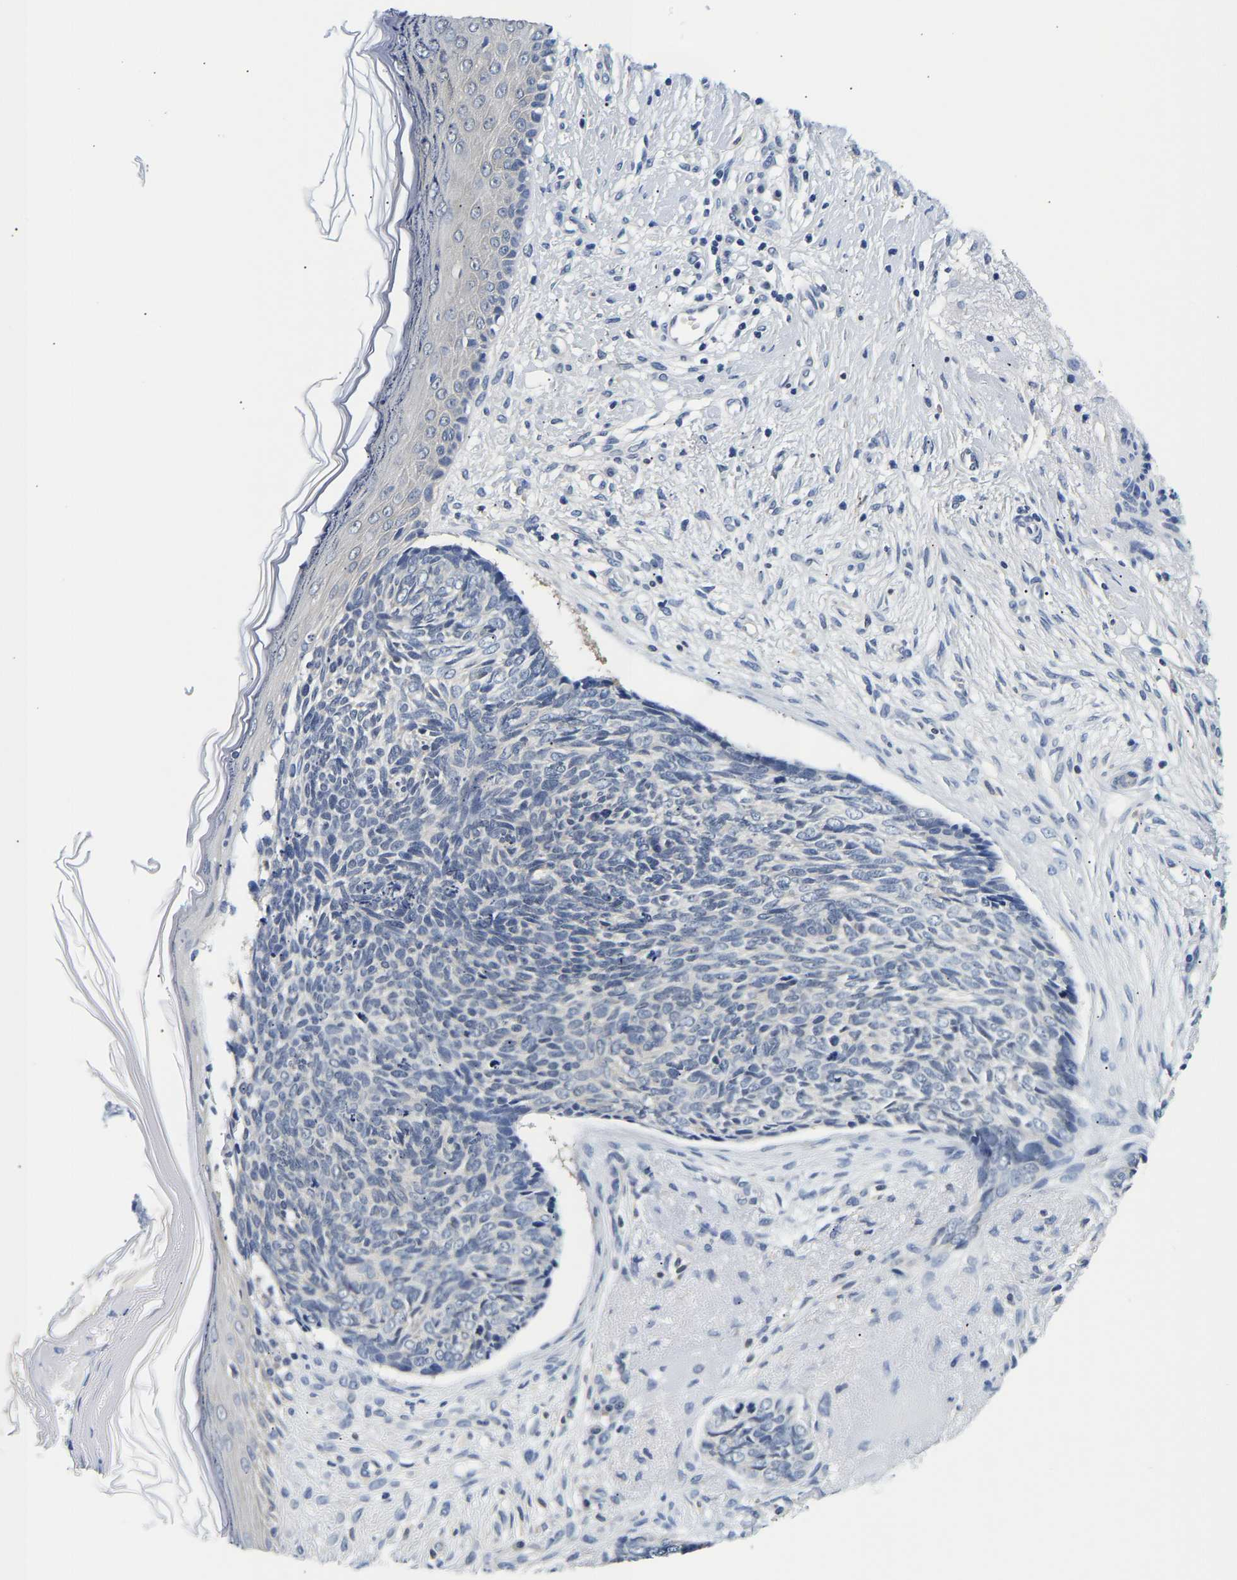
{"staining": {"intensity": "negative", "quantity": "none", "location": "none"}, "tissue": "skin cancer", "cell_type": "Tumor cells", "image_type": "cancer", "snomed": [{"axis": "morphology", "description": "Basal cell carcinoma"}, {"axis": "topography", "description": "Skin"}], "caption": "This is an IHC image of skin cancer (basal cell carcinoma). There is no staining in tumor cells.", "gene": "UCHL3", "patient": {"sex": "female", "age": 84}}